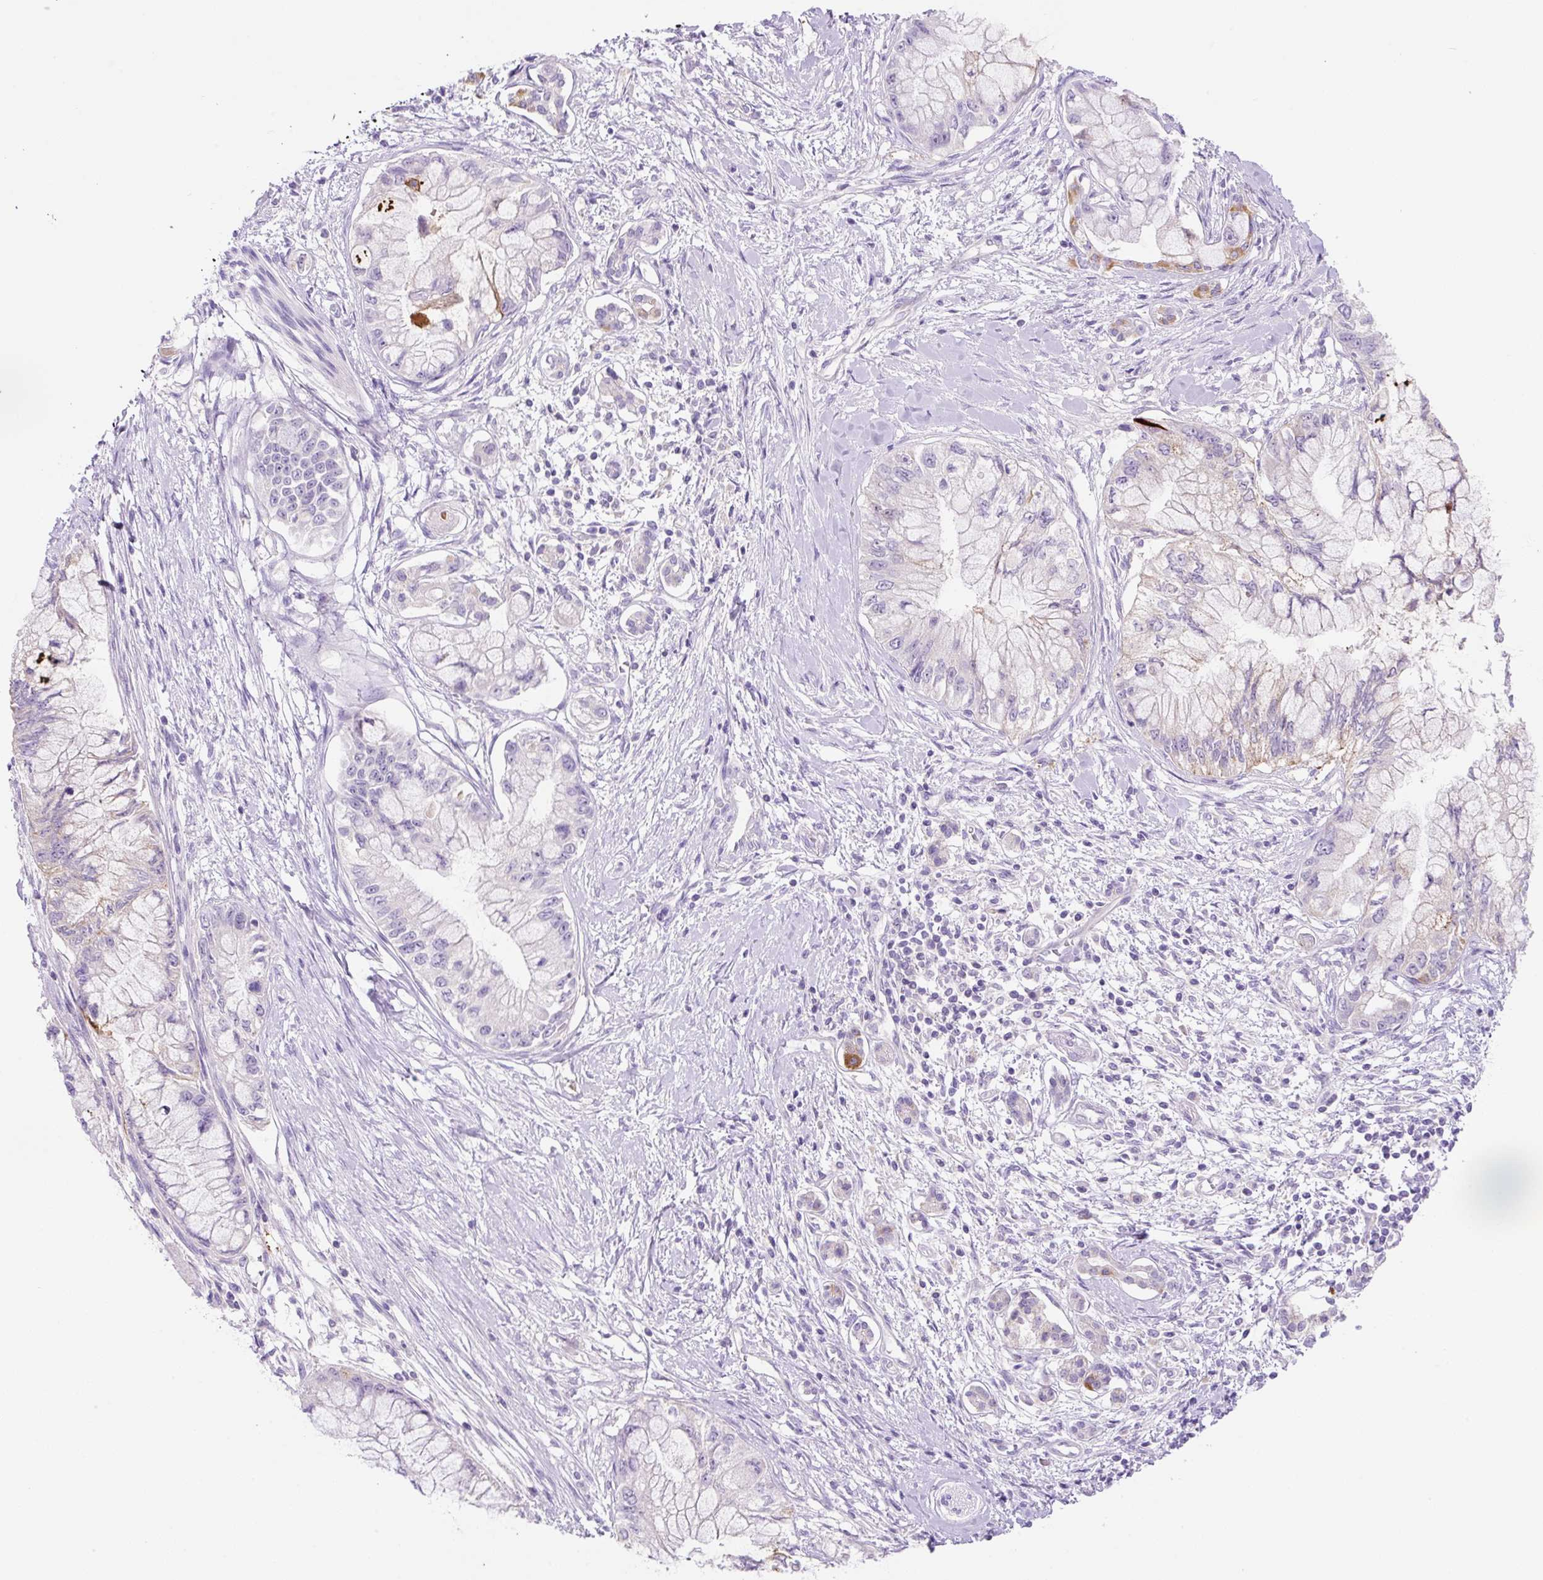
{"staining": {"intensity": "moderate", "quantity": "<25%", "location": "cytoplasmic/membranous"}, "tissue": "pancreatic cancer", "cell_type": "Tumor cells", "image_type": "cancer", "snomed": [{"axis": "morphology", "description": "Adenocarcinoma, NOS"}, {"axis": "topography", "description": "Pancreas"}], "caption": "Pancreatic cancer stained with IHC demonstrates moderate cytoplasmic/membranous staining in about <25% of tumor cells.", "gene": "NDST3", "patient": {"sex": "male", "age": 48}}